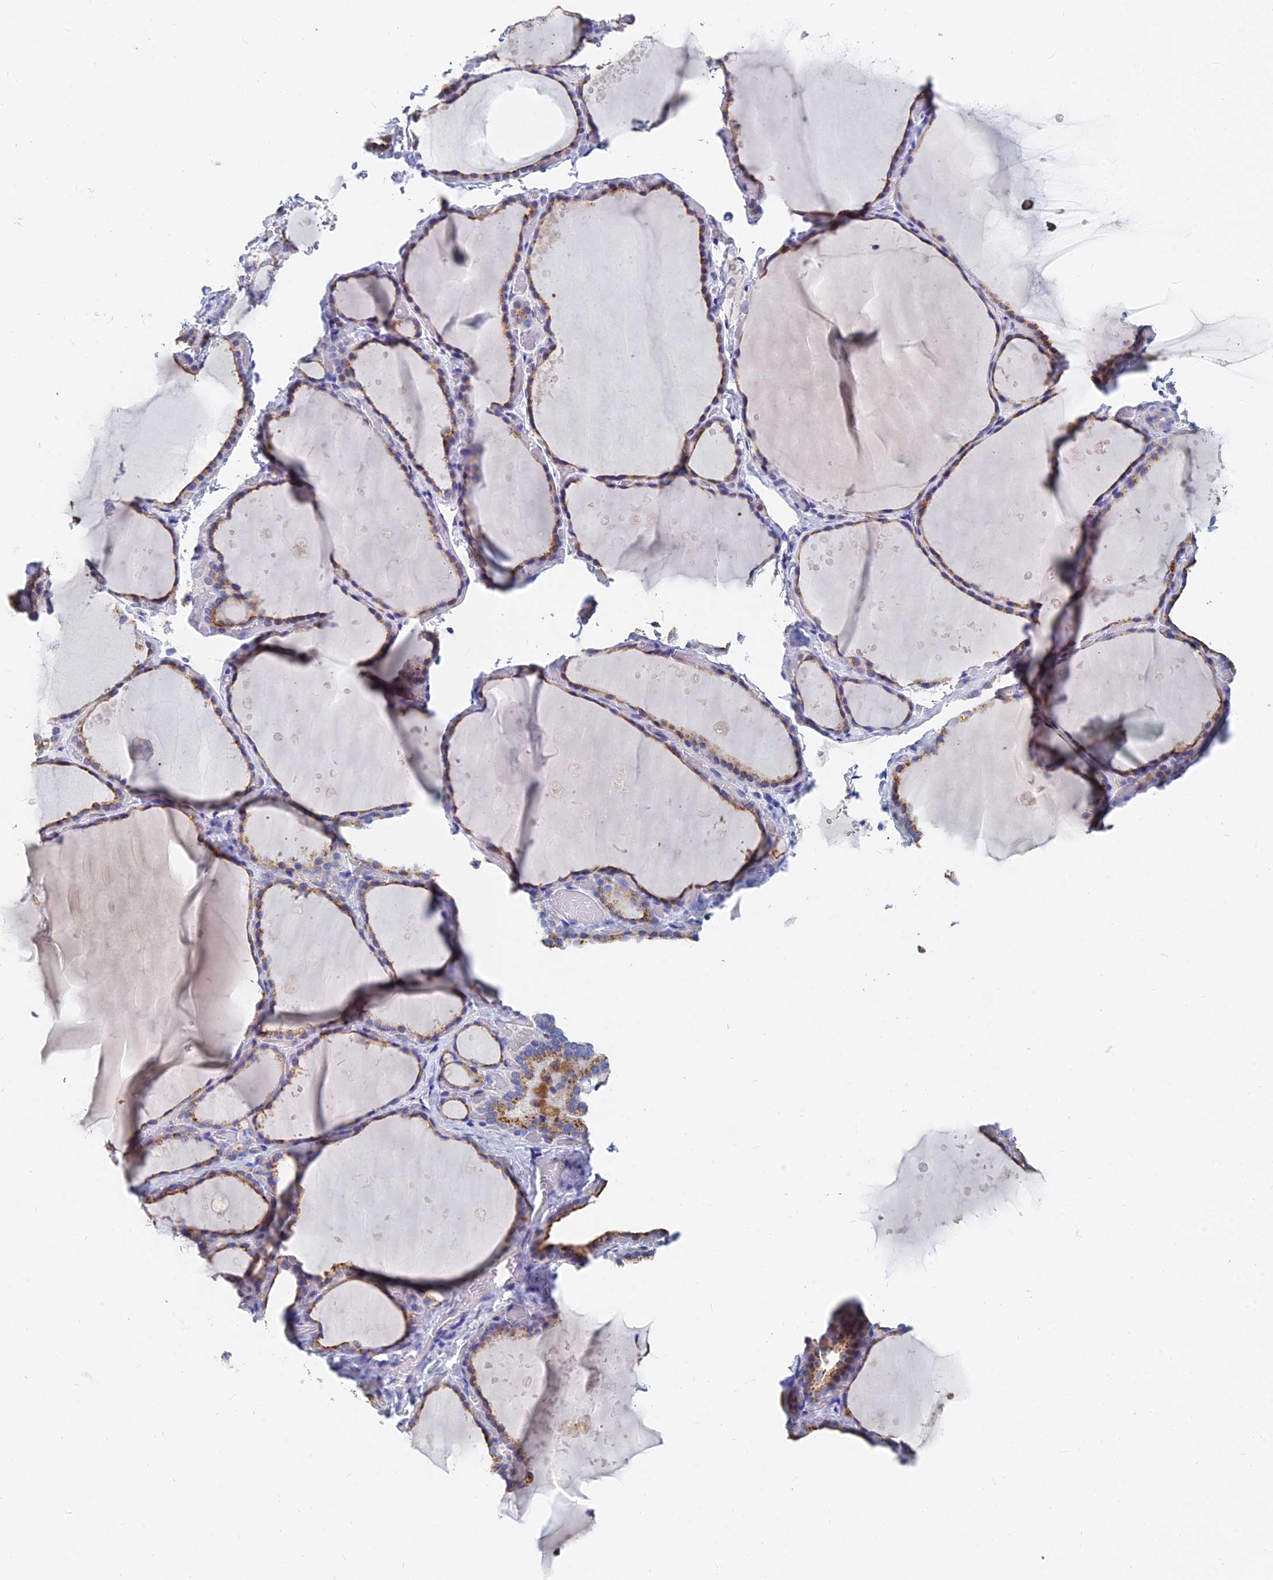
{"staining": {"intensity": "moderate", "quantity": ">75%", "location": "cytoplasmic/membranous"}, "tissue": "thyroid gland", "cell_type": "Glandular cells", "image_type": "normal", "snomed": [{"axis": "morphology", "description": "Normal tissue, NOS"}, {"axis": "topography", "description": "Thyroid gland"}], "caption": "An image showing moderate cytoplasmic/membranous staining in approximately >75% of glandular cells in normal thyroid gland, as visualized by brown immunohistochemical staining.", "gene": "SPNS1", "patient": {"sex": "female", "age": 44}}